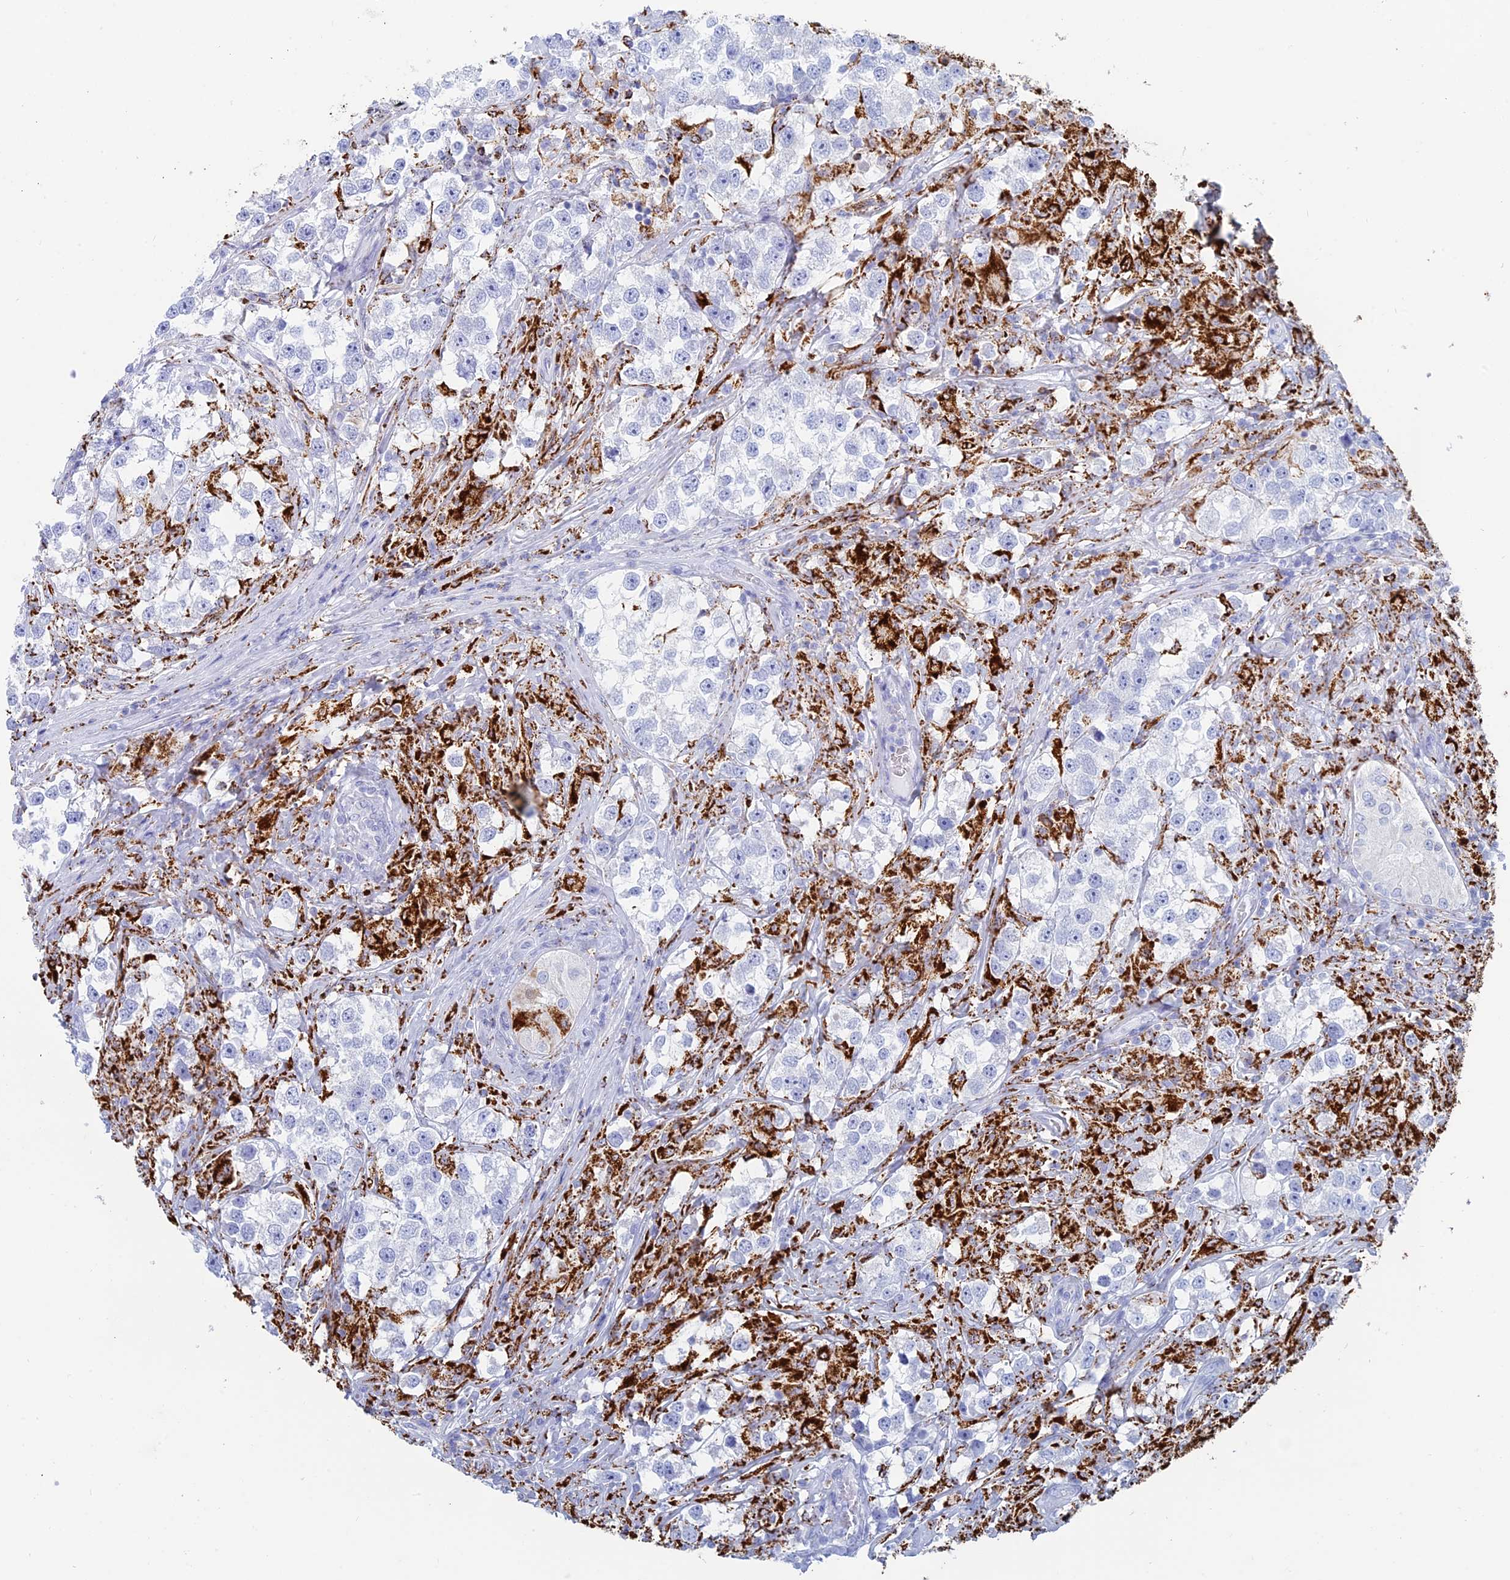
{"staining": {"intensity": "negative", "quantity": "none", "location": "none"}, "tissue": "testis cancer", "cell_type": "Tumor cells", "image_type": "cancer", "snomed": [{"axis": "morphology", "description": "Seminoma, NOS"}, {"axis": "topography", "description": "Testis"}], "caption": "Immunohistochemistry (IHC) of seminoma (testis) displays no staining in tumor cells.", "gene": "ALMS1", "patient": {"sex": "male", "age": 46}}